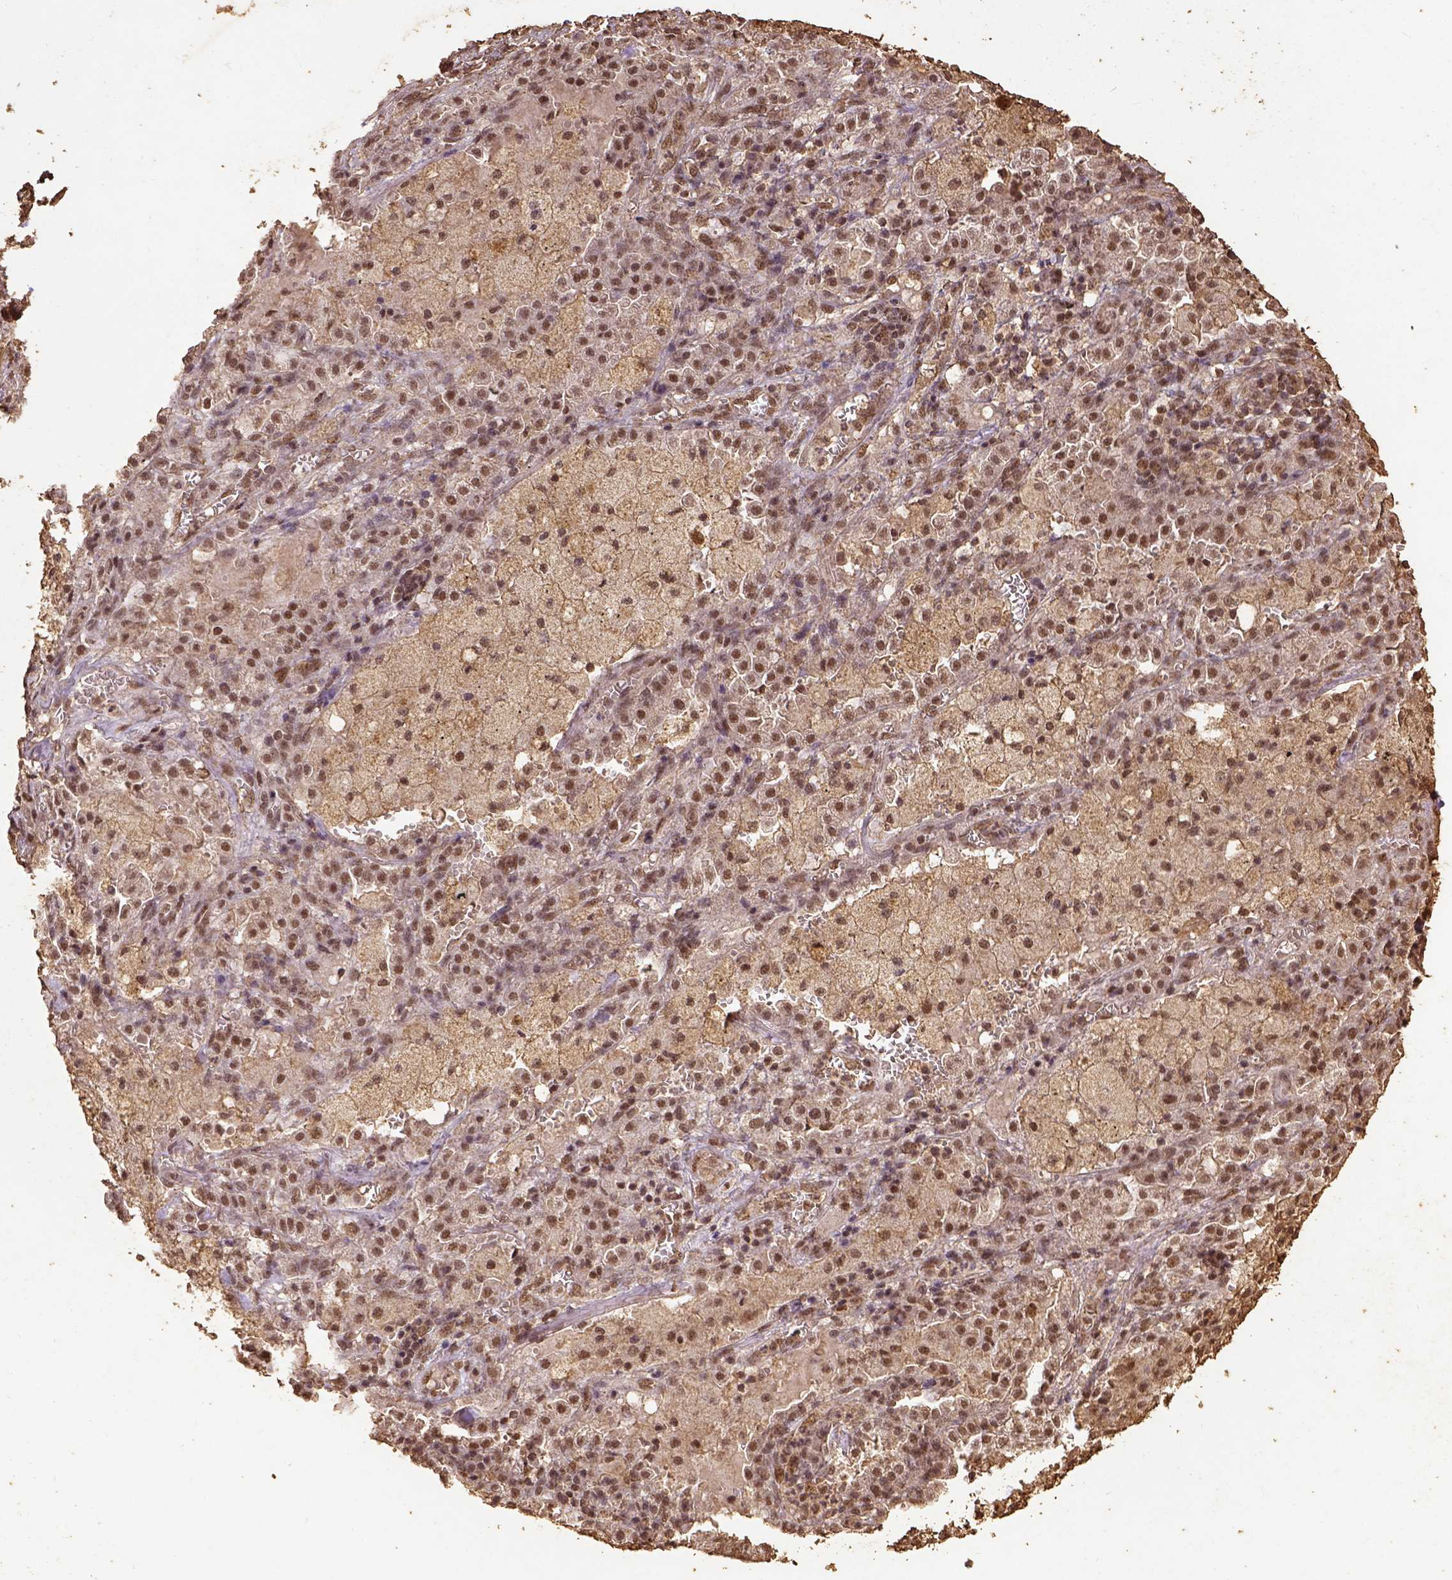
{"staining": {"intensity": "moderate", "quantity": ">75%", "location": "nuclear"}, "tissue": "lung cancer", "cell_type": "Tumor cells", "image_type": "cancer", "snomed": [{"axis": "morphology", "description": "Adenocarcinoma, NOS"}, {"axis": "topography", "description": "Lung"}], "caption": "Human adenocarcinoma (lung) stained for a protein (brown) displays moderate nuclear positive expression in about >75% of tumor cells.", "gene": "NACC1", "patient": {"sex": "male", "age": 57}}